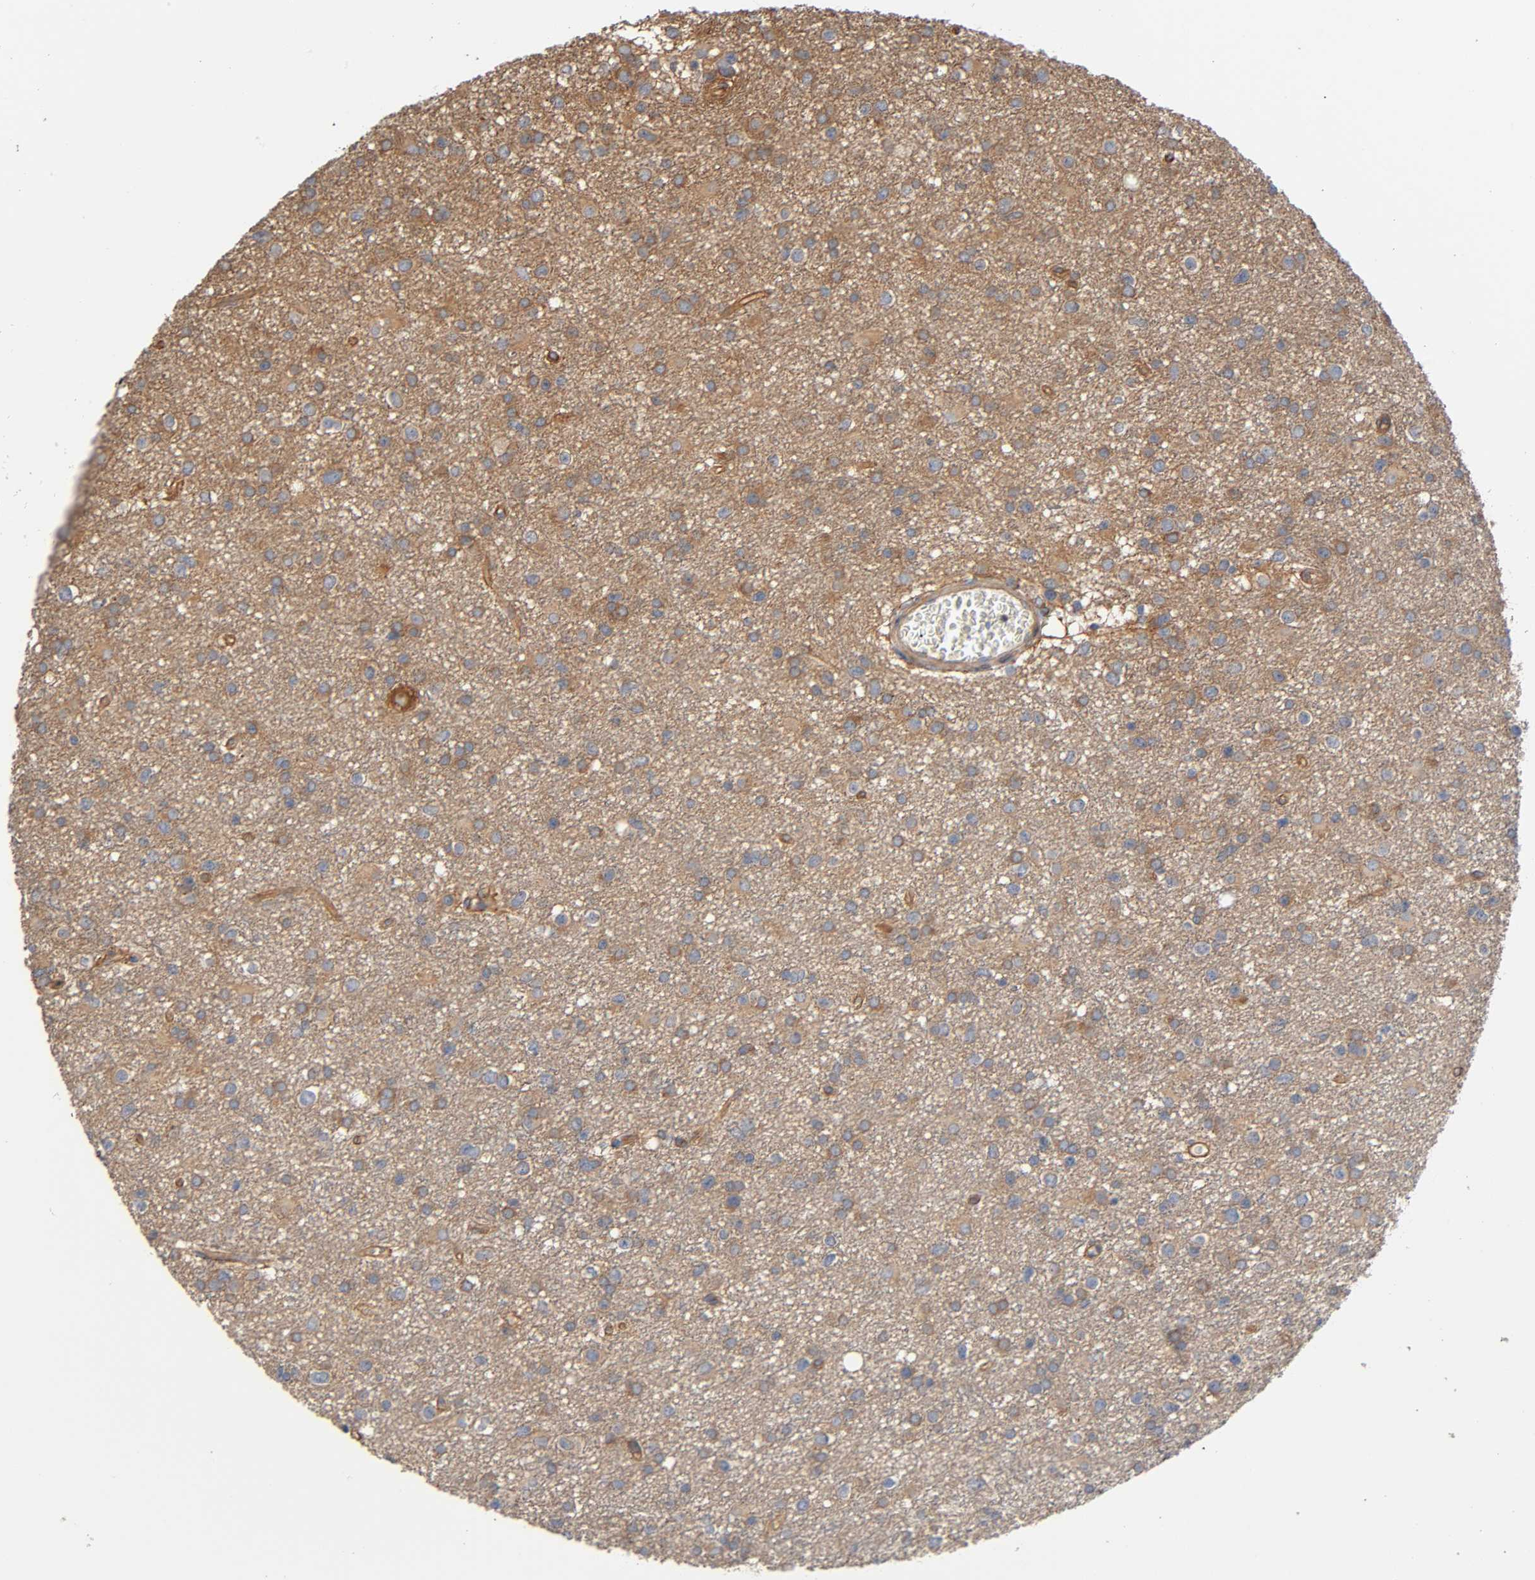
{"staining": {"intensity": "moderate", "quantity": "<25%", "location": "cytoplasmic/membranous"}, "tissue": "glioma", "cell_type": "Tumor cells", "image_type": "cancer", "snomed": [{"axis": "morphology", "description": "Glioma, malignant, Low grade"}, {"axis": "topography", "description": "Brain"}], "caption": "Glioma tissue shows moderate cytoplasmic/membranous positivity in about <25% of tumor cells", "gene": "MARS1", "patient": {"sex": "male", "age": 42}}